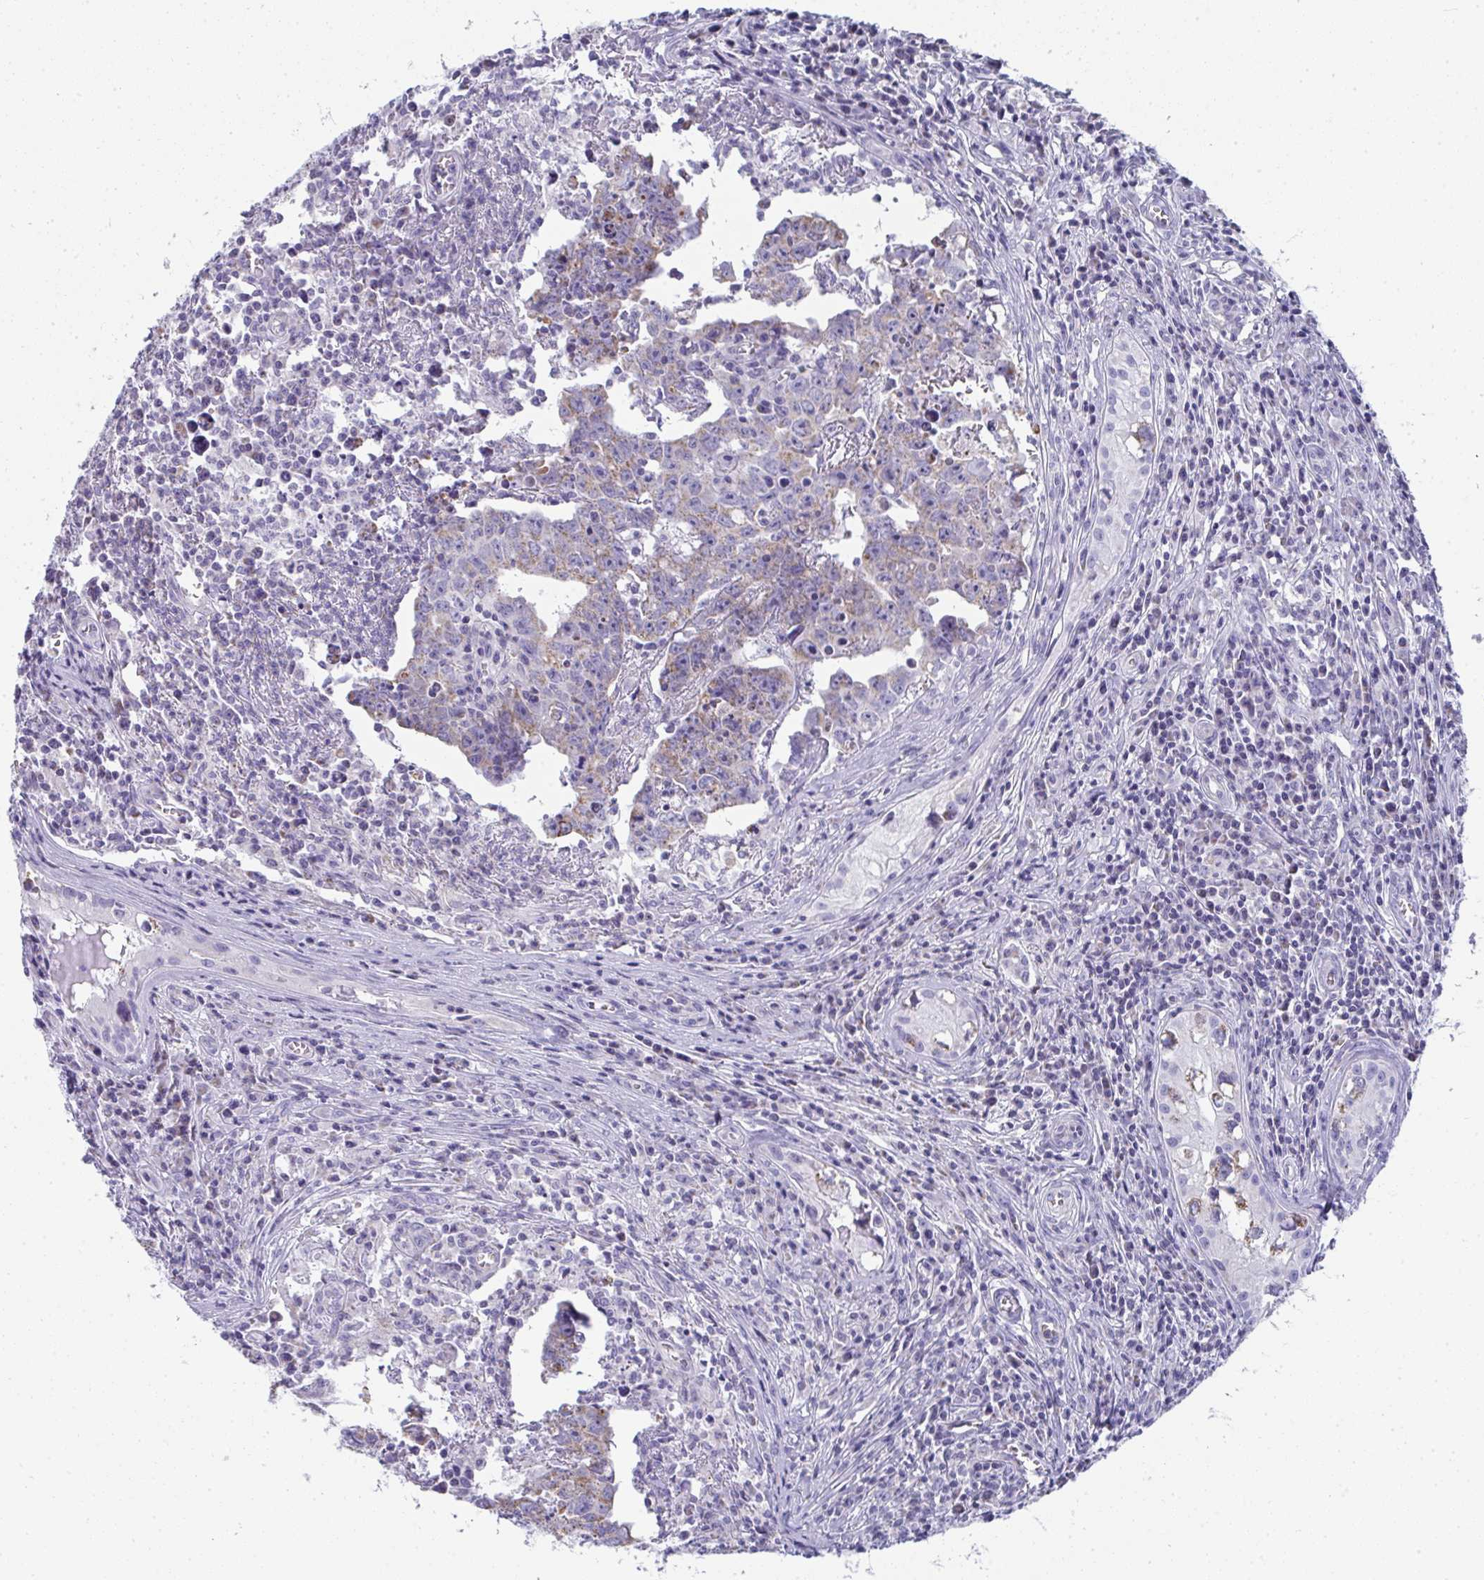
{"staining": {"intensity": "moderate", "quantity": "25%-75%", "location": "cytoplasmic/membranous"}, "tissue": "testis cancer", "cell_type": "Tumor cells", "image_type": "cancer", "snomed": [{"axis": "morphology", "description": "Carcinoma, Embryonal, NOS"}, {"axis": "topography", "description": "Testis"}], "caption": "Tumor cells demonstrate medium levels of moderate cytoplasmic/membranous staining in approximately 25%-75% of cells in human embryonal carcinoma (testis).", "gene": "SLC6A1", "patient": {"sex": "male", "age": 22}}